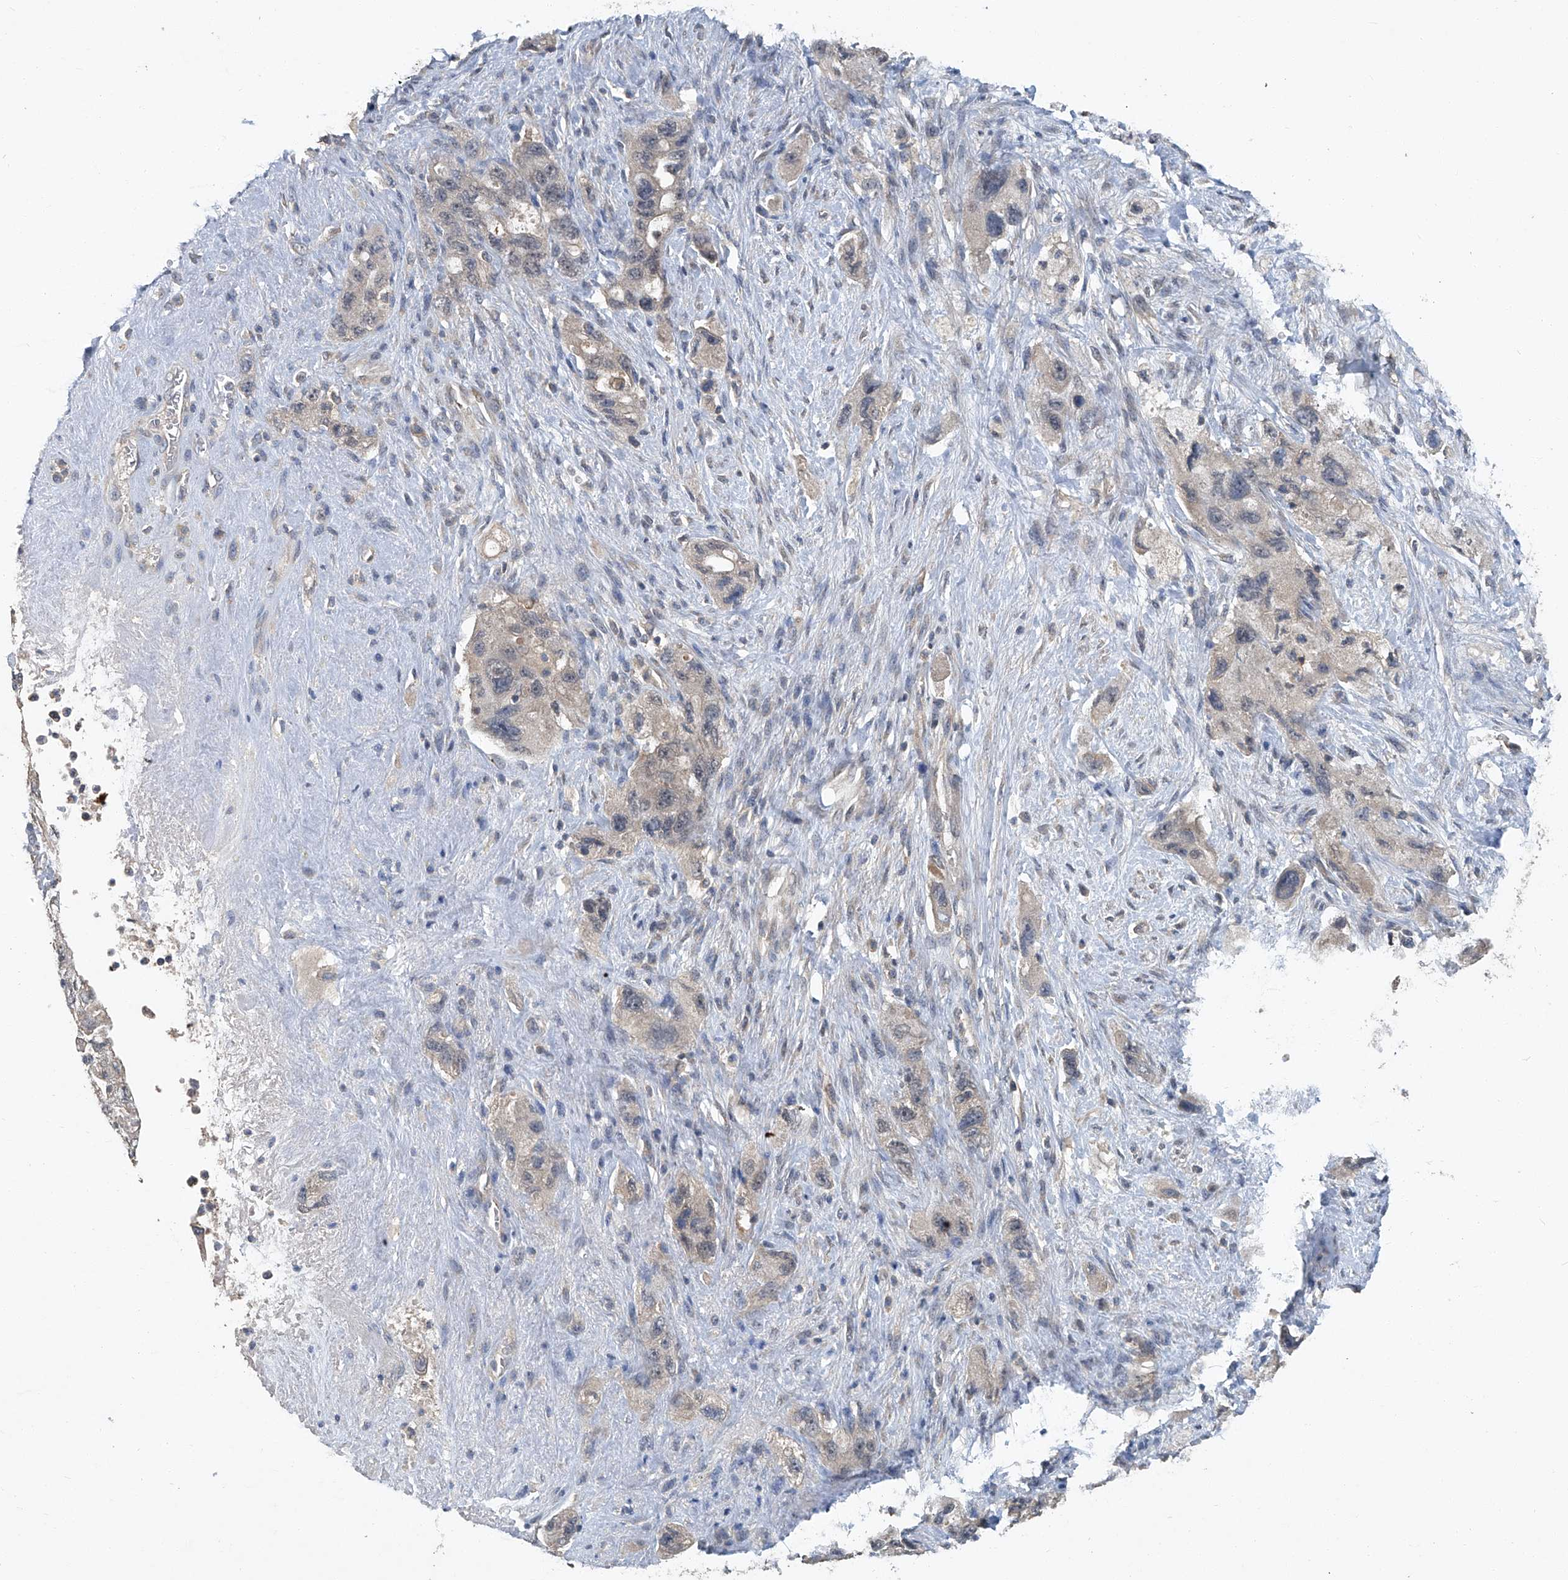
{"staining": {"intensity": "negative", "quantity": "none", "location": "none"}, "tissue": "pancreatic cancer", "cell_type": "Tumor cells", "image_type": "cancer", "snomed": [{"axis": "morphology", "description": "Adenocarcinoma, NOS"}, {"axis": "topography", "description": "Pancreas"}], "caption": "Immunohistochemistry (IHC) photomicrograph of neoplastic tissue: pancreatic cancer stained with DAB shows no significant protein staining in tumor cells. Brightfield microscopy of IHC stained with DAB (3,3'-diaminobenzidine) (brown) and hematoxylin (blue), captured at high magnification.", "gene": "ANKRD34A", "patient": {"sex": "female", "age": 73}}